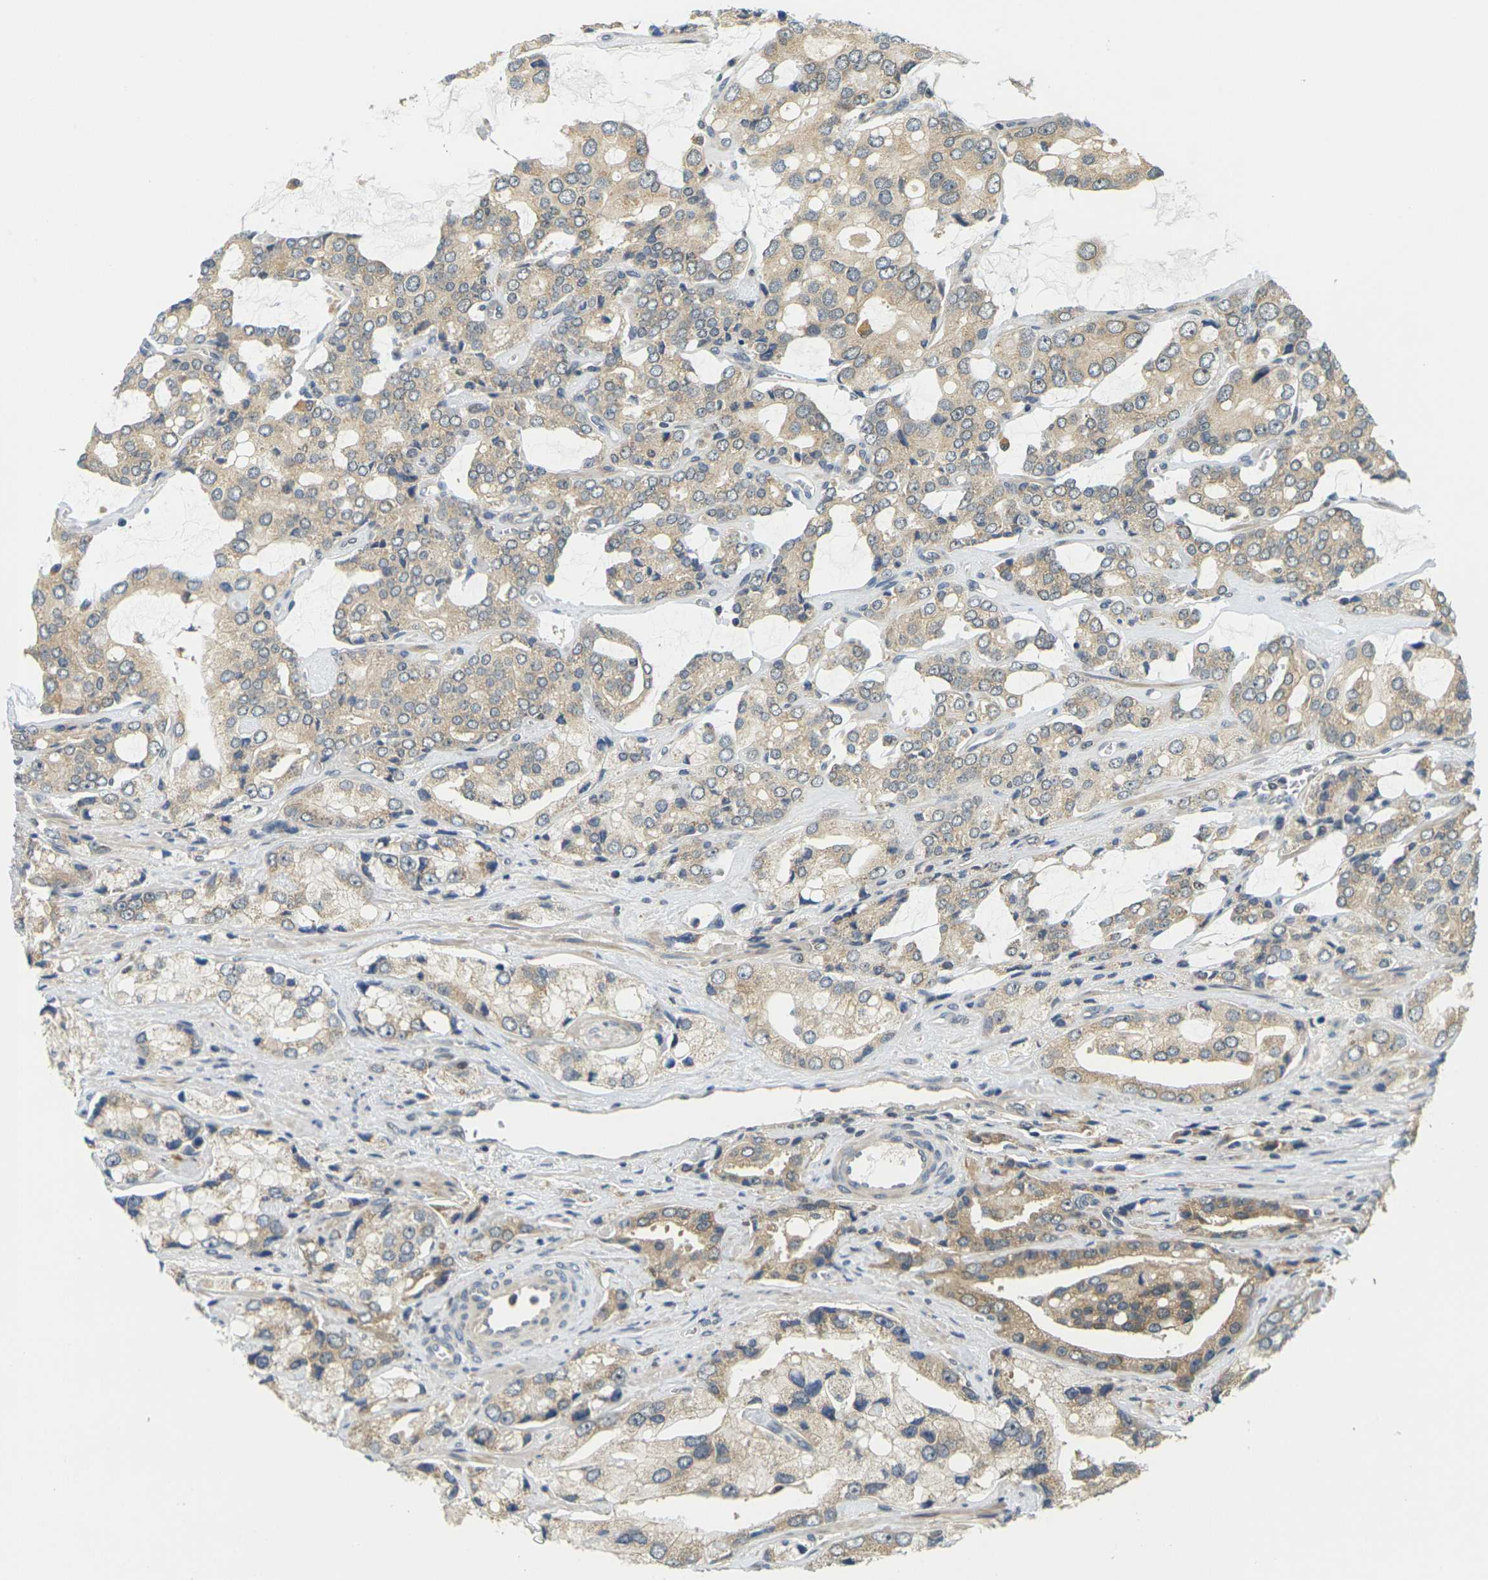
{"staining": {"intensity": "weak", "quantity": ">75%", "location": "cytoplasmic/membranous"}, "tissue": "prostate cancer", "cell_type": "Tumor cells", "image_type": "cancer", "snomed": [{"axis": "morphology", "description": "Adenocarcinoma, High grade"}, {"axis": "topography", "description": "Prostate"}], "caption": "About >75% of tumor cells in human prostate high-grade adenocarcinoma exhibit weak cytoplasmic/membranous protein positivity as visualized by brown immunohistochemical staining.", "gene": "KLHL8", "patient": {"sex": "male", "age": 67}}